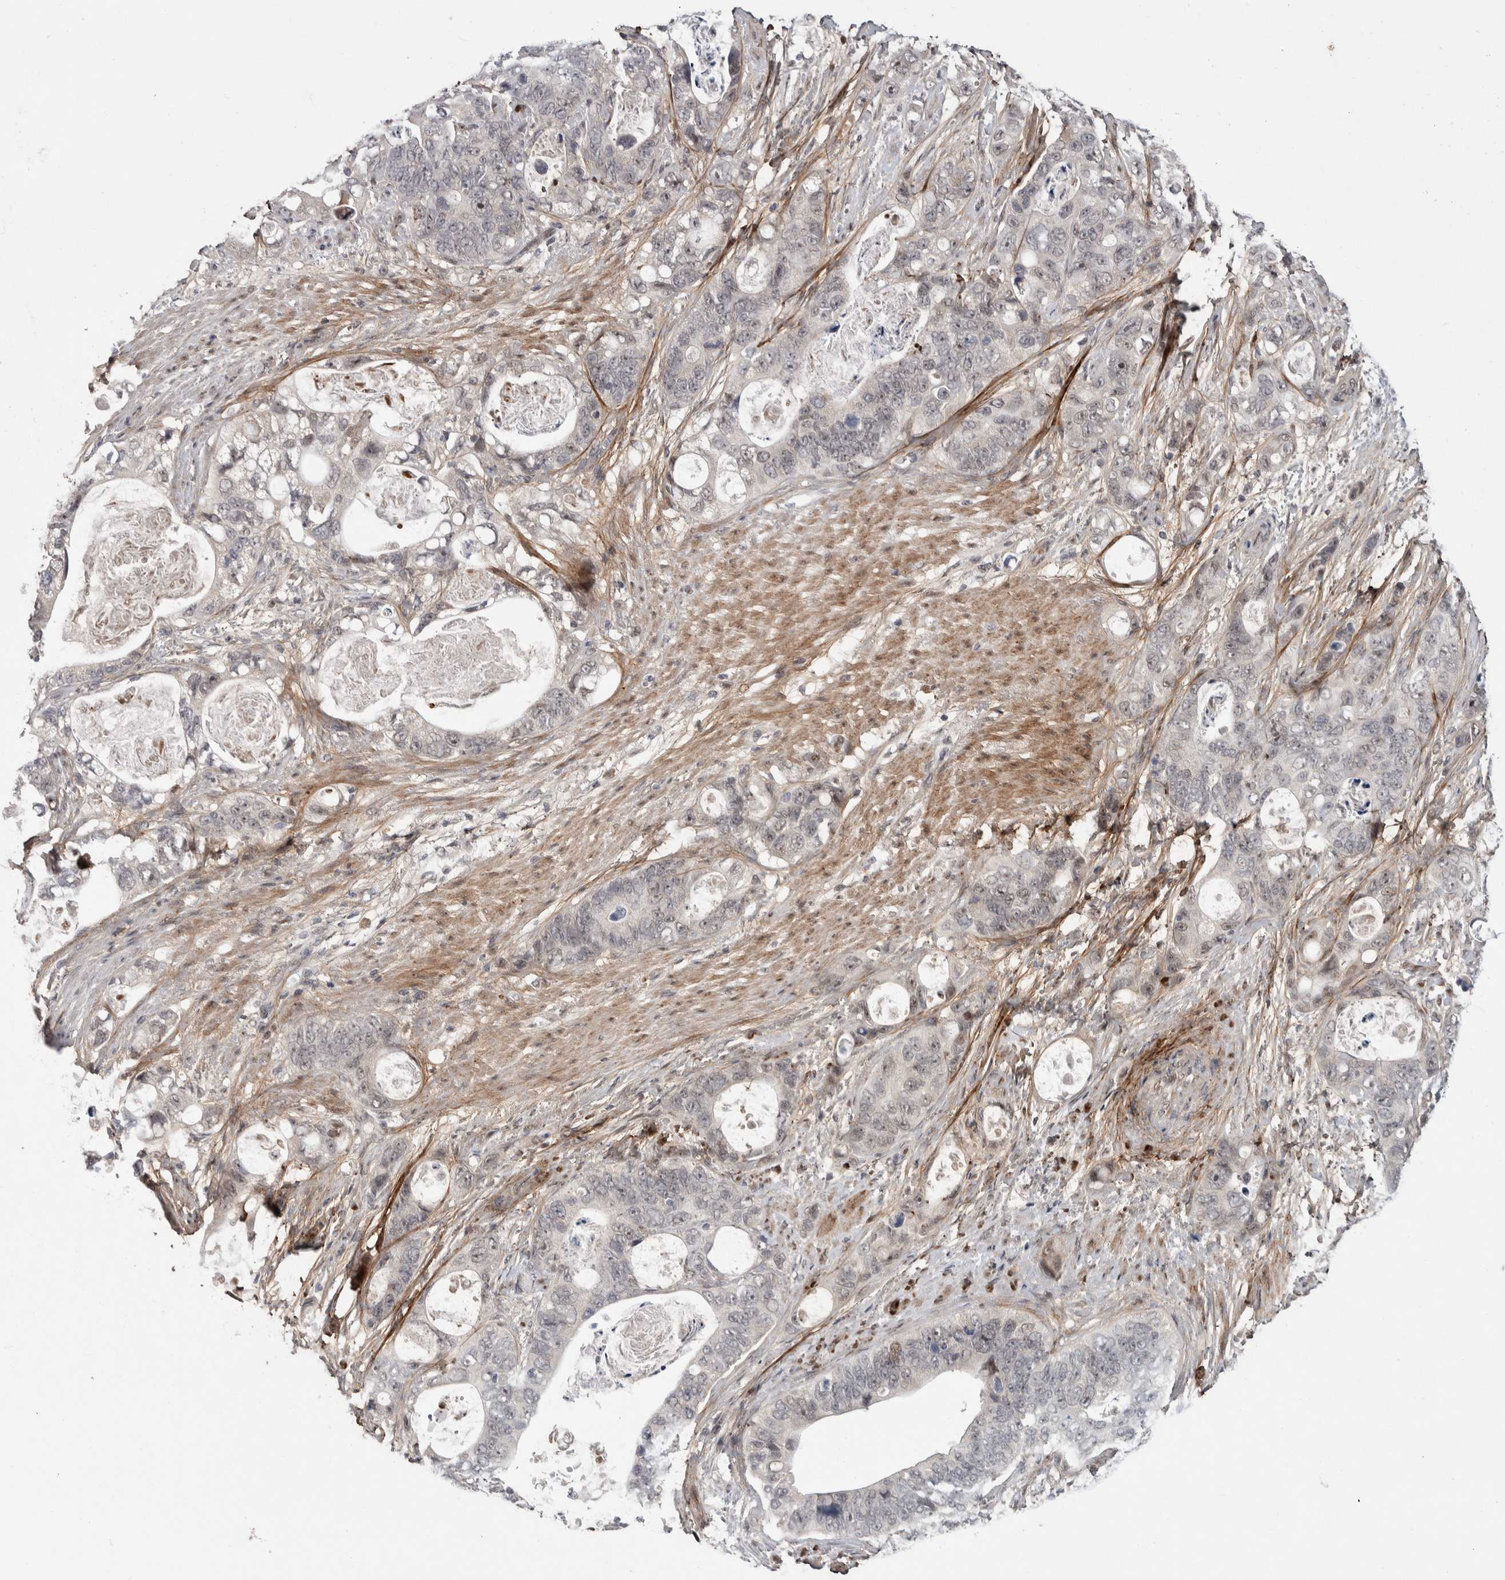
{"staining": {"intensity": "weak", "quantity": "25%-75%", "location": "nuclear"}, "tissue": "stomach cancer", "cell_type": "Tumor cells", "image_type": "cancer", "snomed": [{"axis": "morphology", "description": "Normal tissue, NOS"}, {"axis": "morphology", "description": "Adenocarcinoma, NOS"}, {"axis": "topography", "description": "Stomach"}], "caption": "Weak nuclear staining for a protein is identified in about 25%-75% of tumor cells of stomach cancer (adenocarcinoma) using immunohistochemistry.", "gene": "ASPN", "patient": {"sex": "female", "age": 89}}